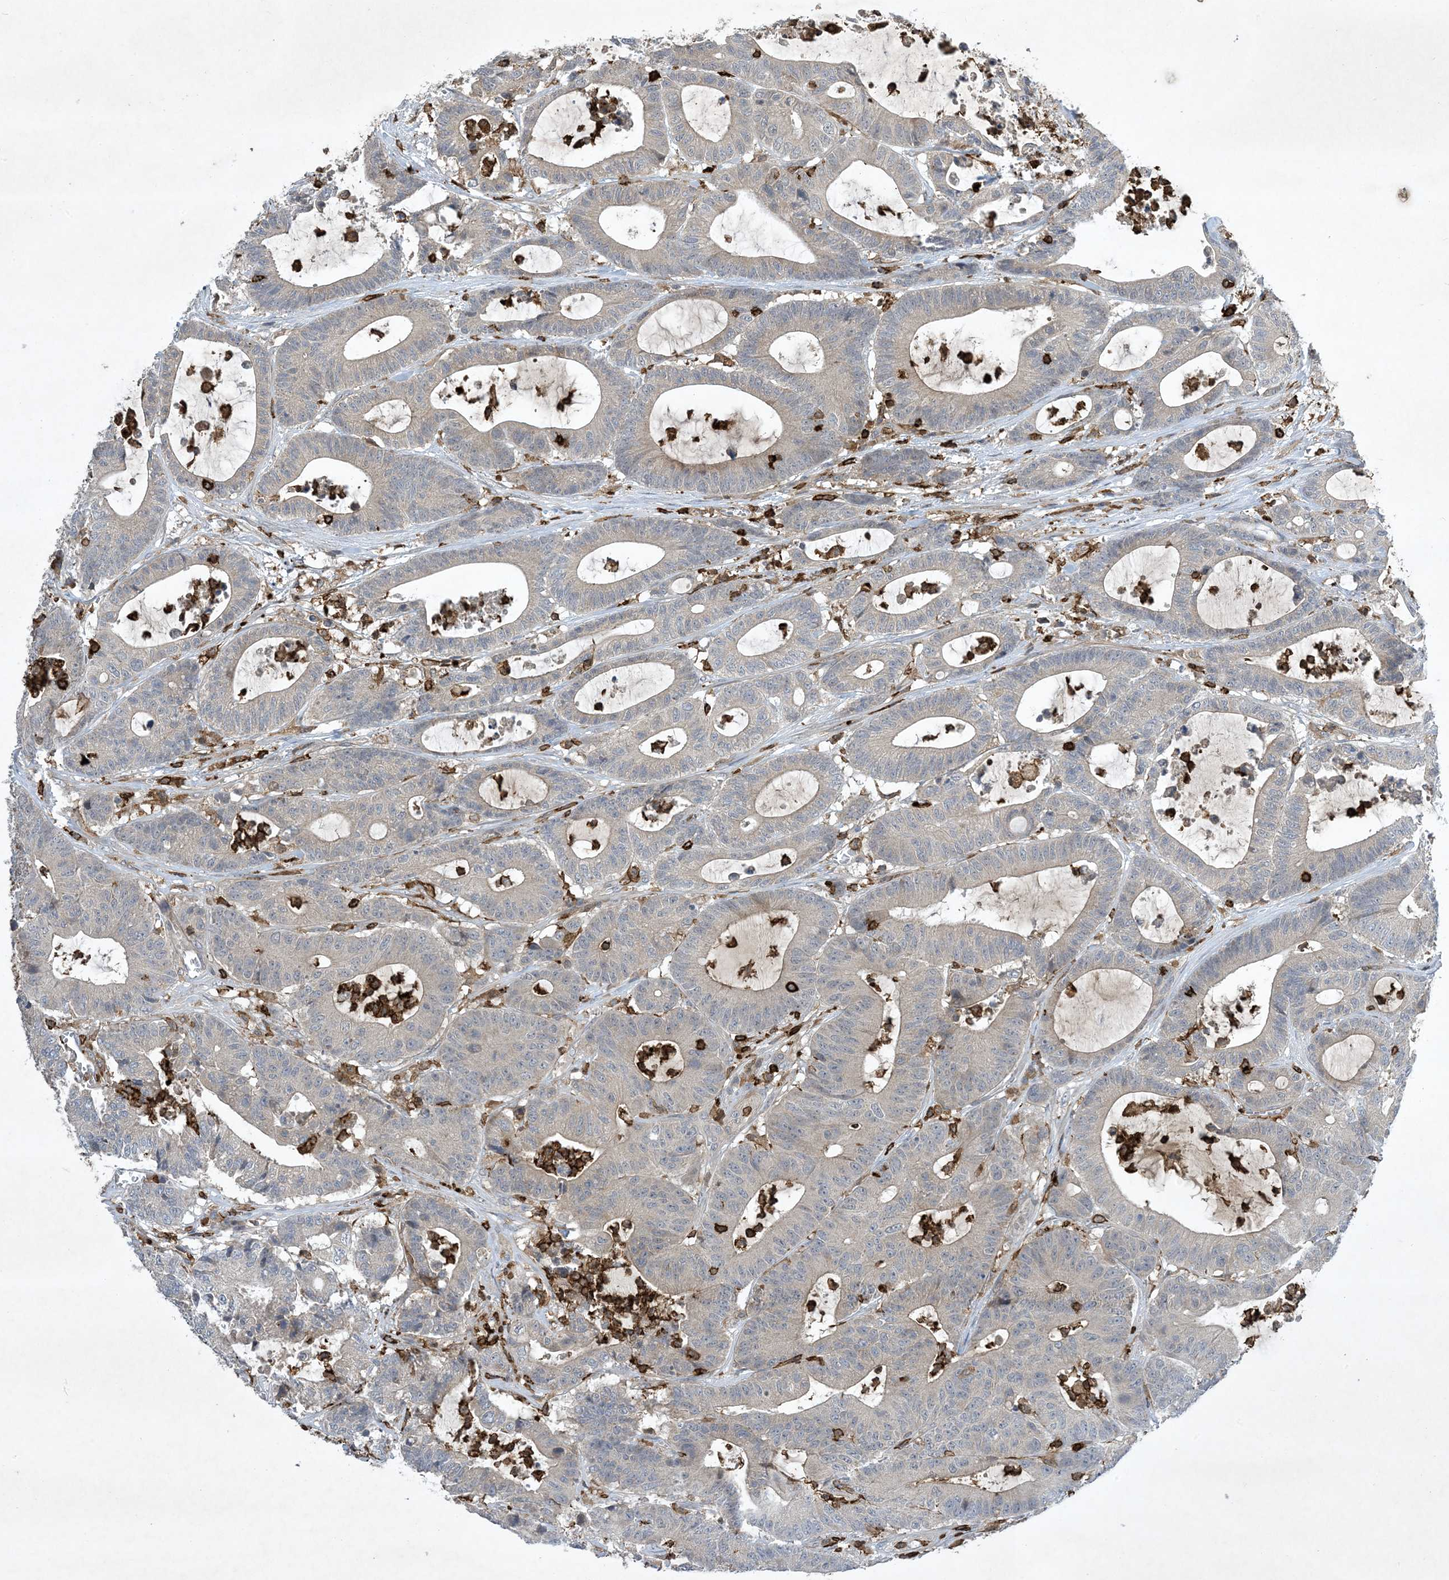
{"staining": {"intensity": "negative", "quantity": "none", "location": "none"}, "tissue": "colorectal cancer", "cell_type": "Tumor cells", "image_type": "cancer", "snomed": [{"axis": "morphology", "description": "Adenocarcinoma, NOS"}, {"axis": "topography", "description": "Colon"}], "caption": "Micrograph shows no protein staining in tumor cells of colorectal adenocarcinoma tissue.", "gene": "AK9", "patient": {"sex": "female", "age": 84}}